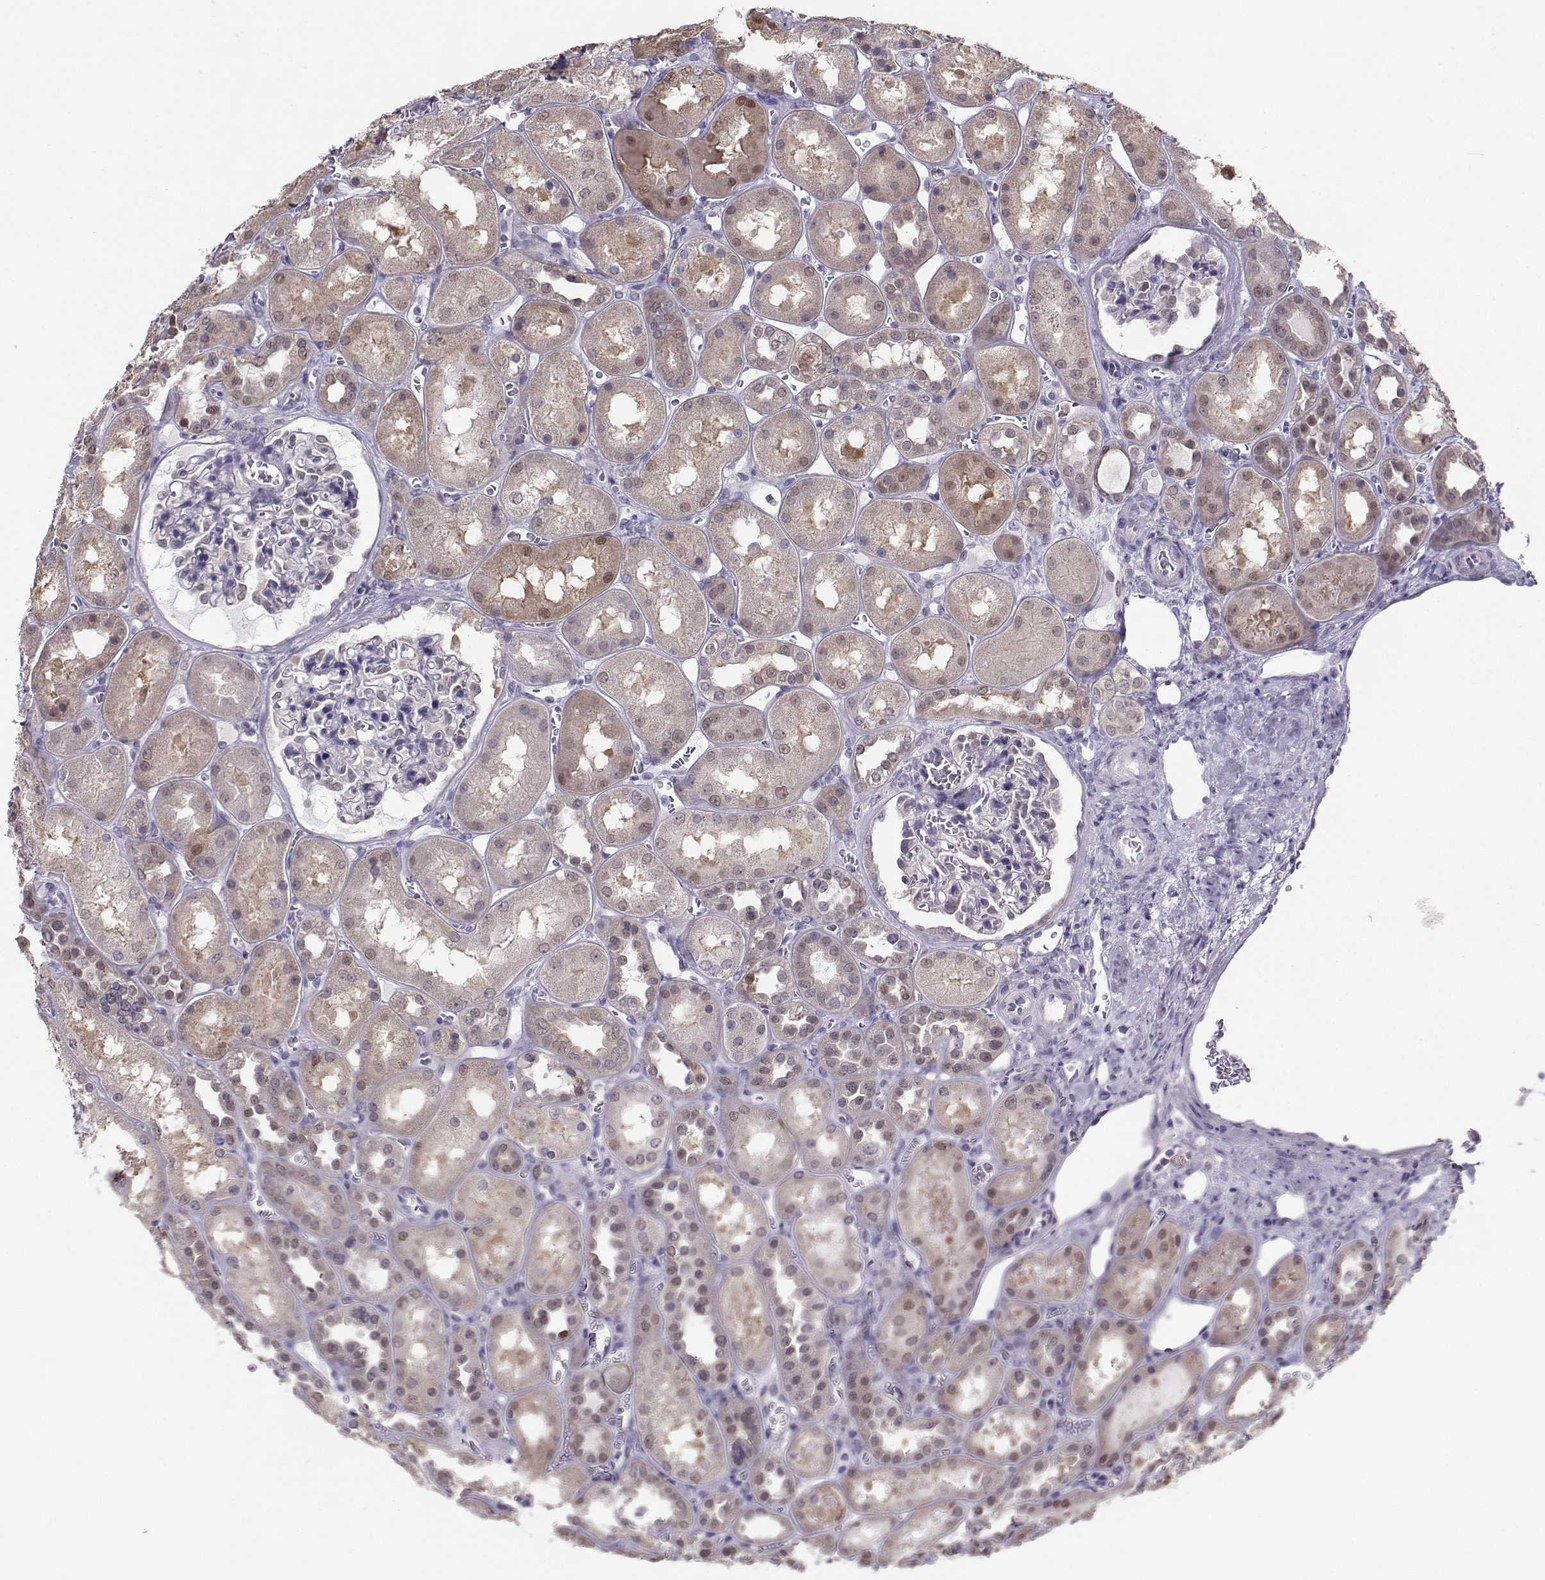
{"staining": {"intensity": "negative", "quantity": "none", "location": "none"}, "tissue": "kidney", "cell_type": "Cells in glomeruli", "image_type": "normal", "snomed": [{"axis": "morphology", "description": "Normal tissue, NOS"}, {"axis": "topography", "description": "Kidney"}], "caption": "Immunohistochemistry image of benign human kidney stained for a protein (brown), which shows no staining in cells in glomeruli. (DAB immunohistochemistry (IHC), high magnification).", "gene": "PGK1", "patient": {"sex": "male", "age": 73}}